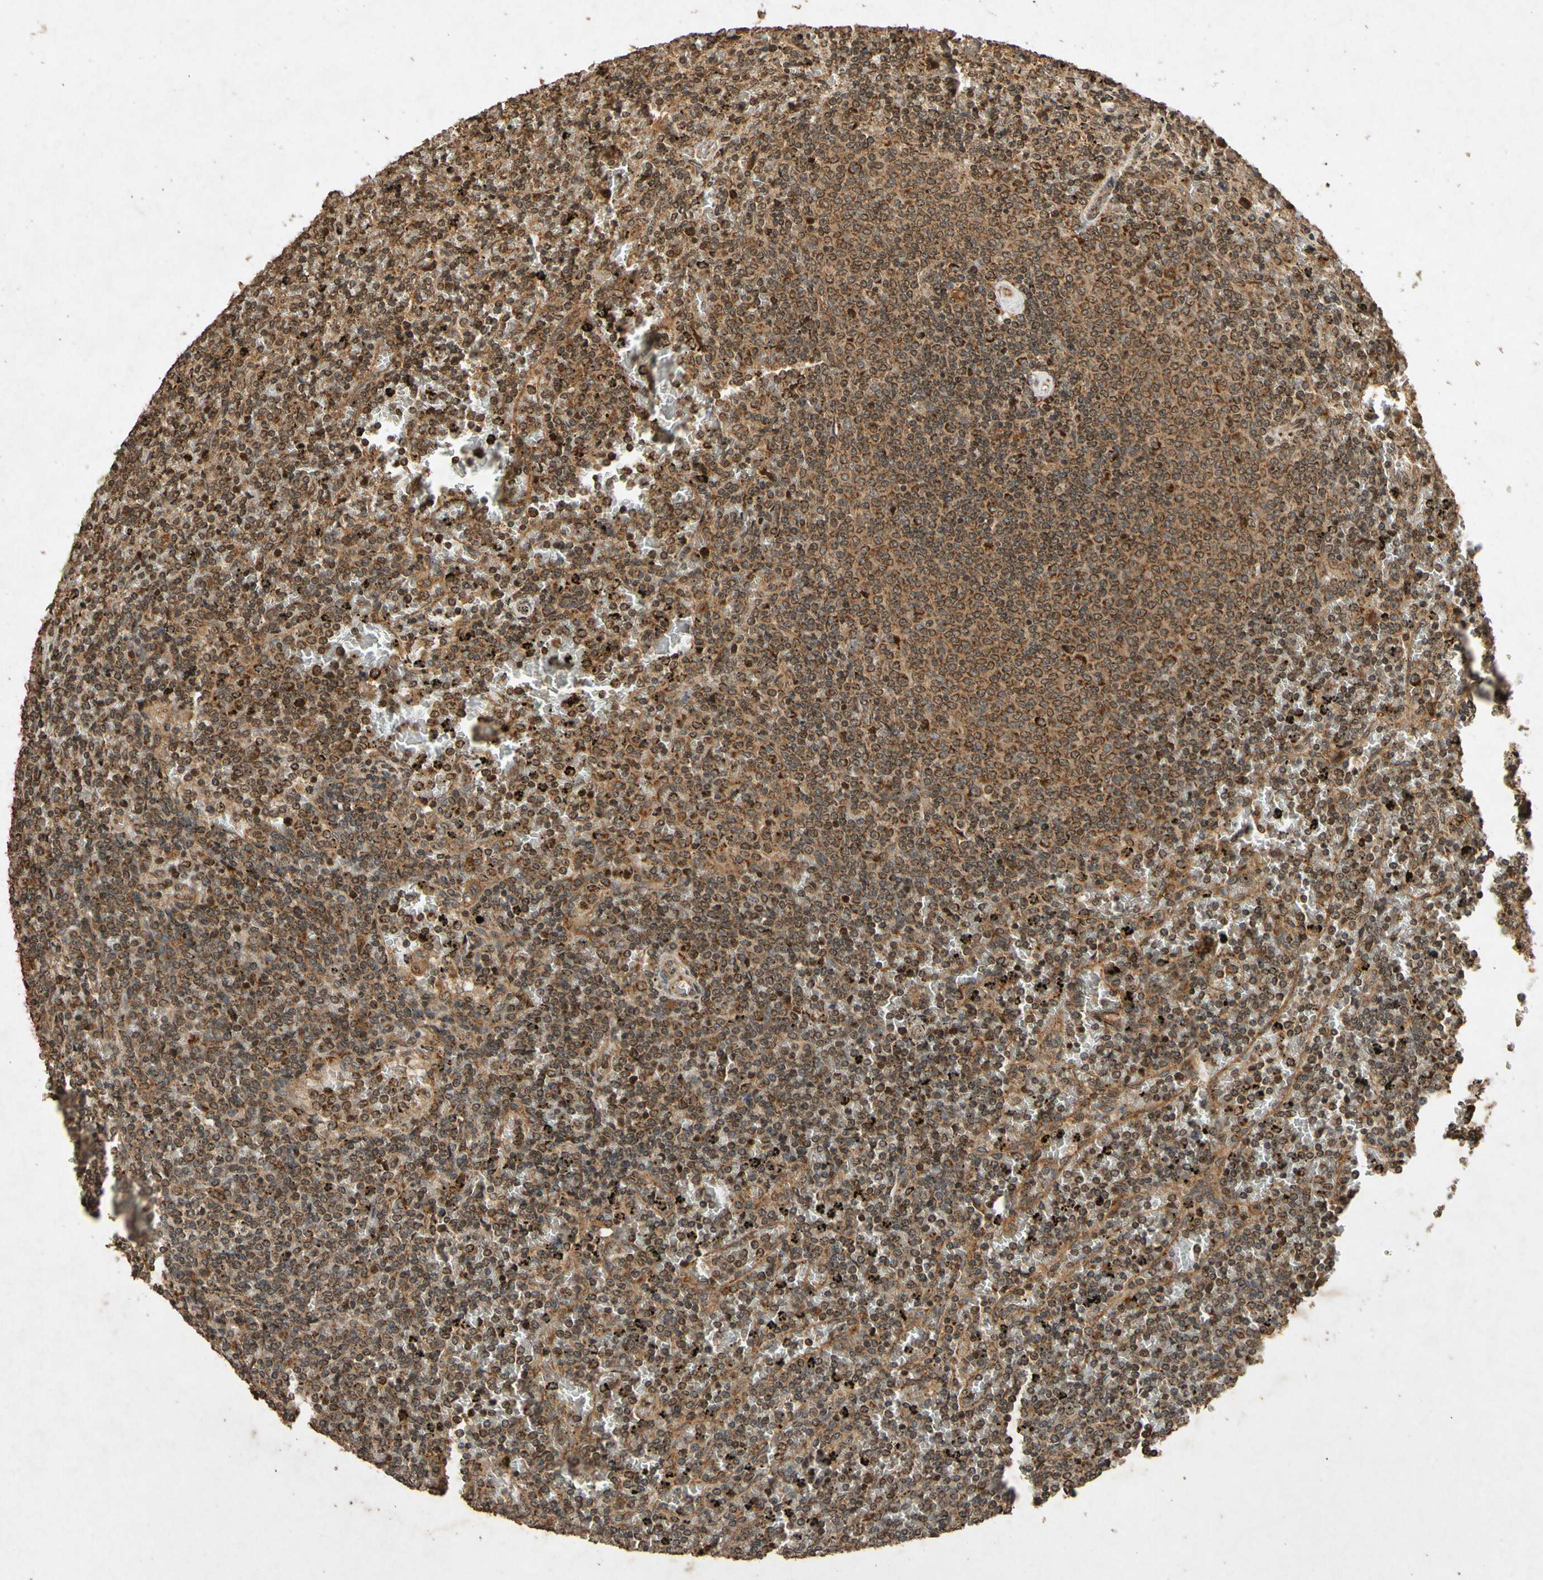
{"staining": {"intensity": "moderate", "quantity": ">75%", "location": "cytoplasmic/membranous"}, "tissue": "lymphoma", "cell_type": "Tumor cells", "image_type": "cancer", "snomed": [{"axis": "morphology", "description": "Malignant lymphoma, non-Hodgkin's type, Low grade"}, {"axis": "topography", "description": "Spleen"}], "caption": "Protein expression analysis of human malignant lymphoma, non-Hodgkin's type (low-grade) reveals moderate cytoplasmic/membranous staining in approximately >75% of tumor cells.", "gene": "TXN2", "patient": {"sex": "female", "age": 77}}